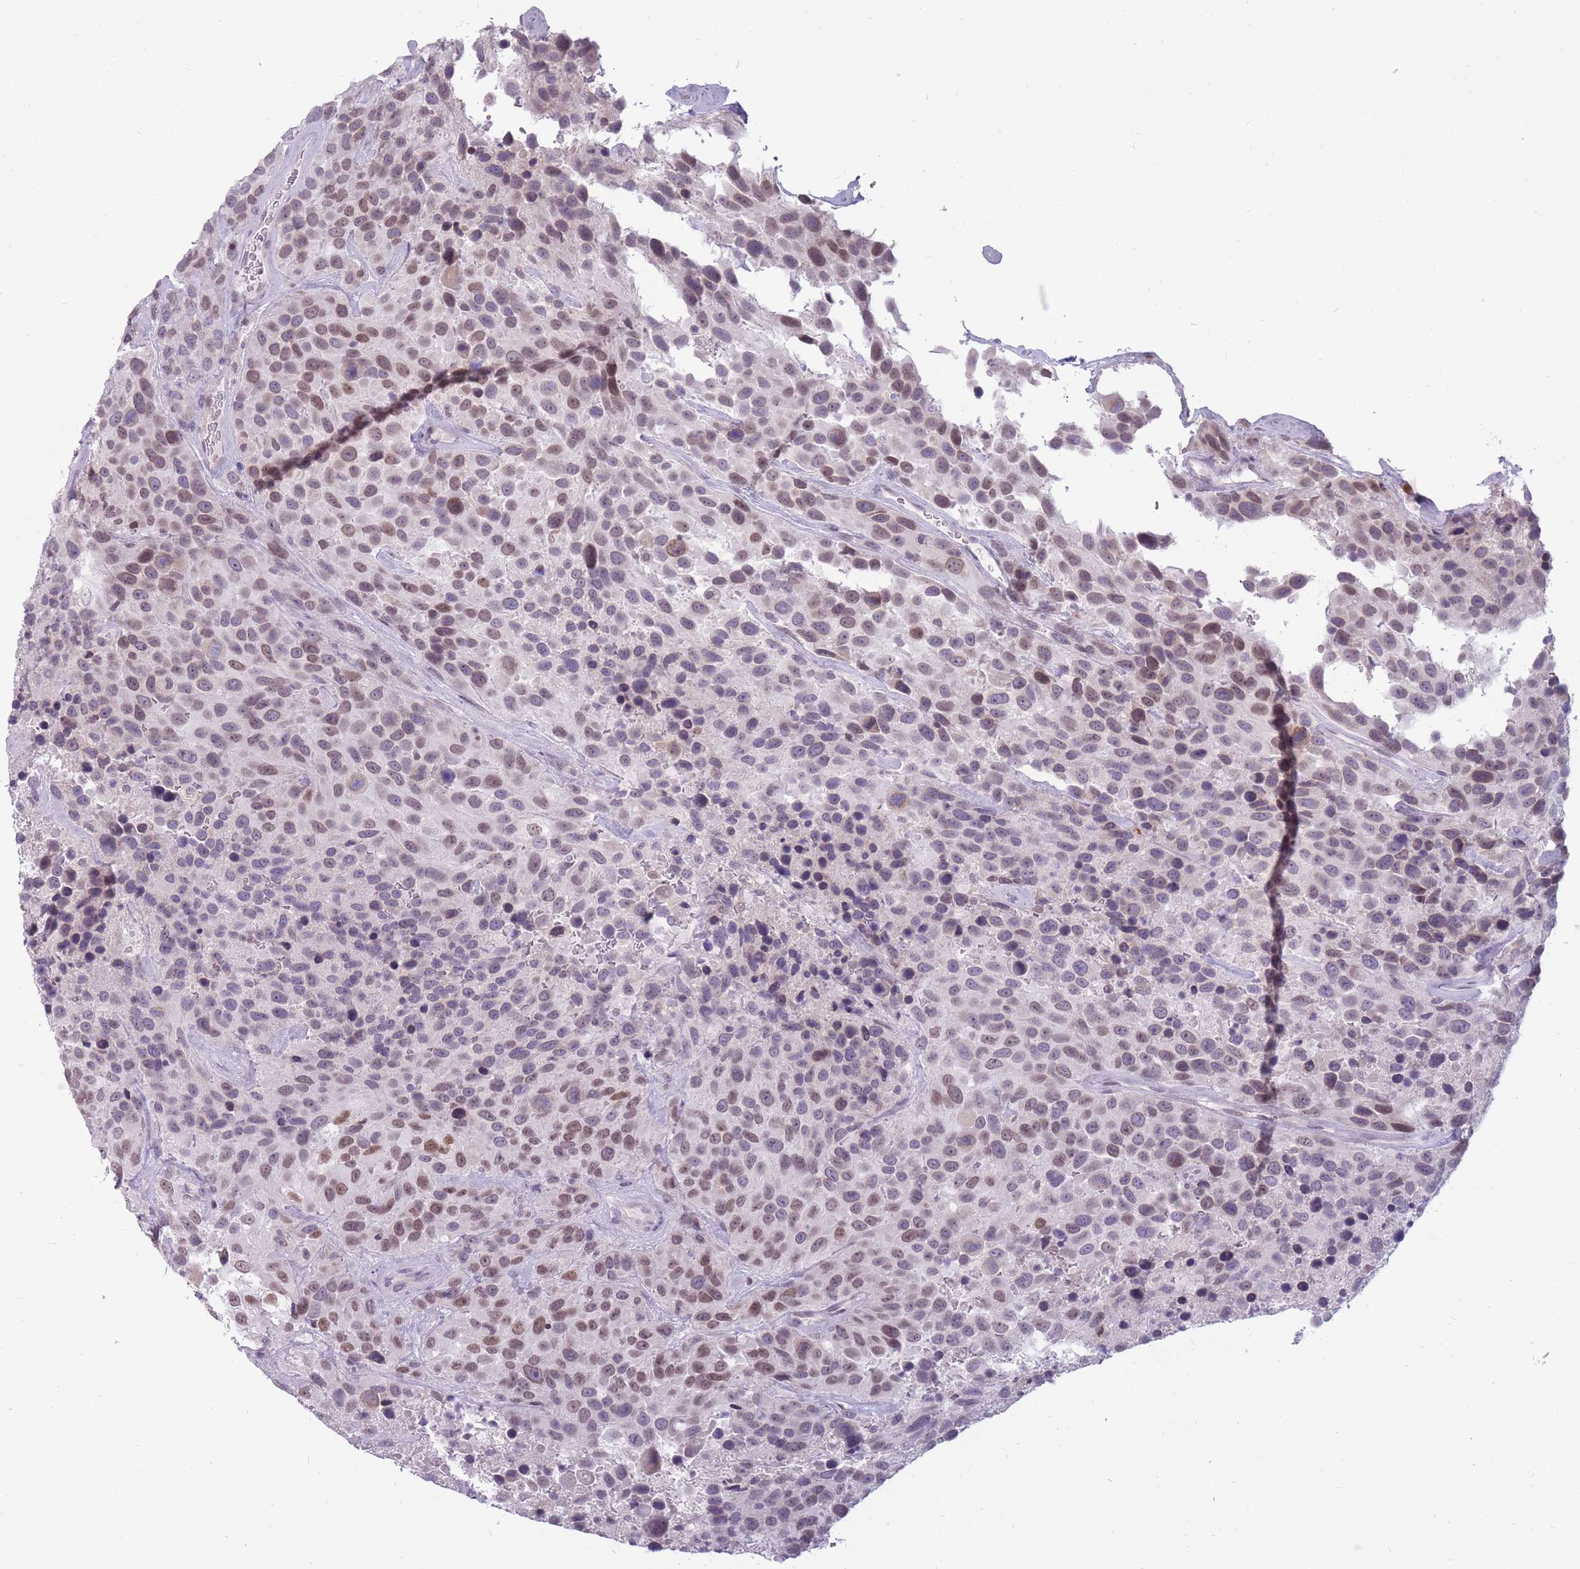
{"staining": {"intensity": "moderate", "quantity": ">75%", "location": "nuclear"}, "tissue": "urothelial cancer", "cell_type": "Tumor cells", "image_type": "cancer", "snomed": [{"axis": "morphology", "description": "Urothelial carcinoma, High grade"}, {"axis": "topography", "description": "Urinary bladder"}], "caption": "Protein expression analysis of human urothelial cancer reveals moderate nuclear staining in about >75% of tumor cells.", "gene": "POMZP3", "patient": {"sex": "female", "age": 70}}